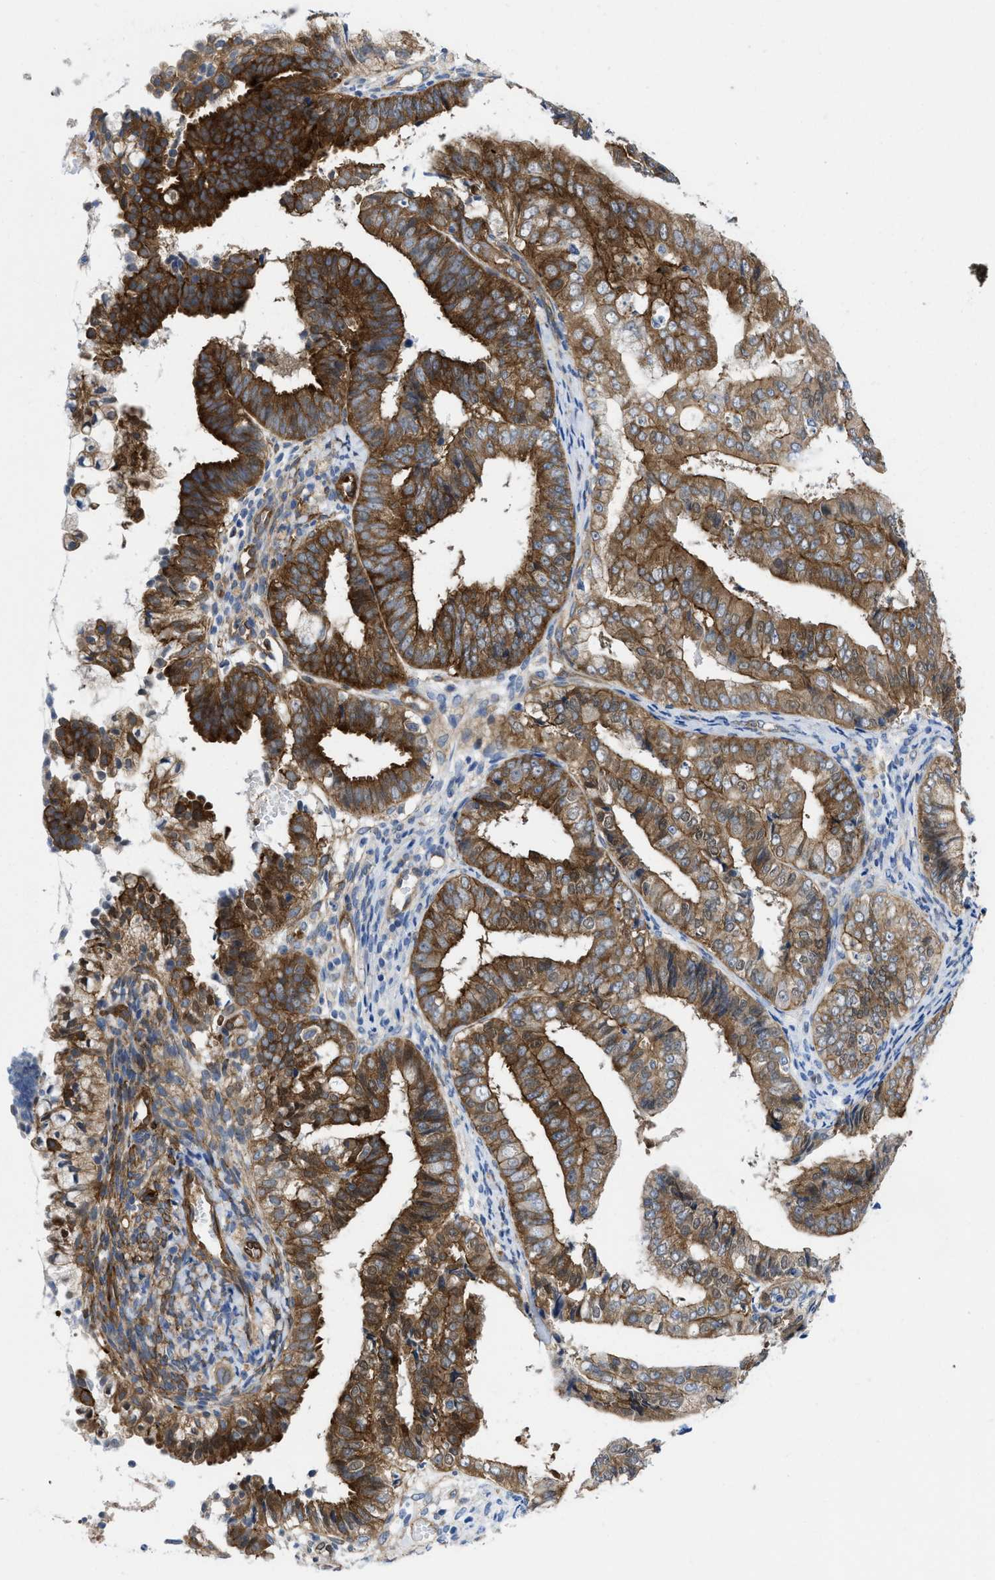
{"staining": {"intensity": "strong", "quantity": ">75%", "location": "cytoplasmic/membranous"}, "tissue": "endometrial cancer", "cell_type": "Tumor cells", "image_type": "cancer", "snomed": [{"axis": "morphology", "description": "Adenocarcinoma, NOS"}, {"axis": "topography", "description": "Endometrium"}], "caption": "Protein analysis of endometrial cancer (adenocarcinoma) tissue exhibits strong cytoplasmic/membranous staining in approximately >75% of tumor cells.", "gene": "PDLIM5", "patient": {"sex": "female", "age": 63}}